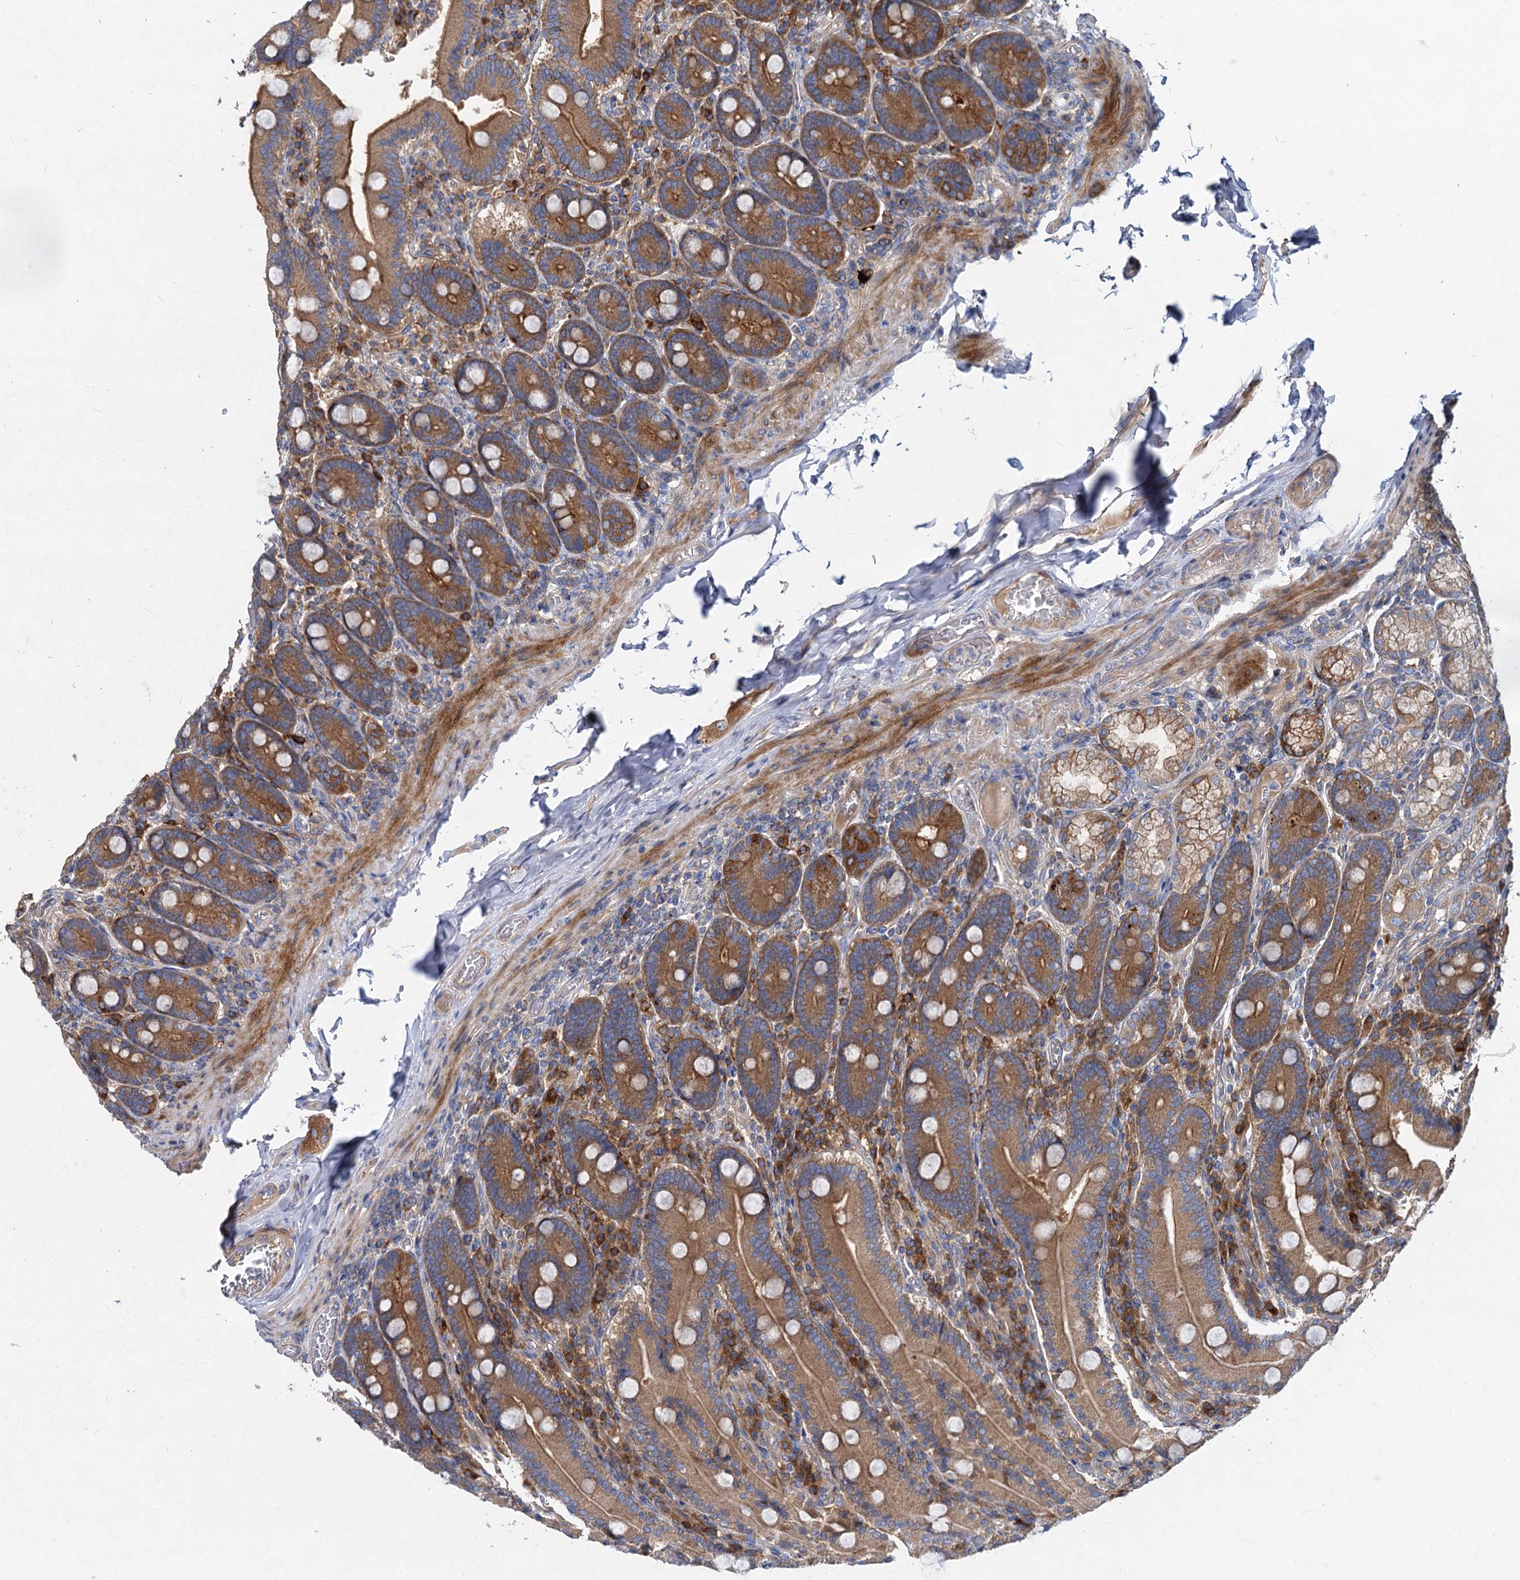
{"staining": {"intensity": "strong", "quantity": ">75%", "location": "cytoplasmic/membranous"}, "tissue": "duodenum", "cell_type": "Glandular cells", "image_type": "normal", "snomed": [{"axis": "morphology", "description": "Normal tissue, NOS"}, {"axis": "topography", "description": "Duodenum"}], "caption": "Normal duodenum was stained to show a protein in brown. There is high levels of strong cytoplasmic/membranous positivity in about >75% of glandular cells. Ihc stains the protein in brown and the nuclei are stained blue.", "gene": "ALKBH7", "patient": {"sex": "female", "age": 62}}